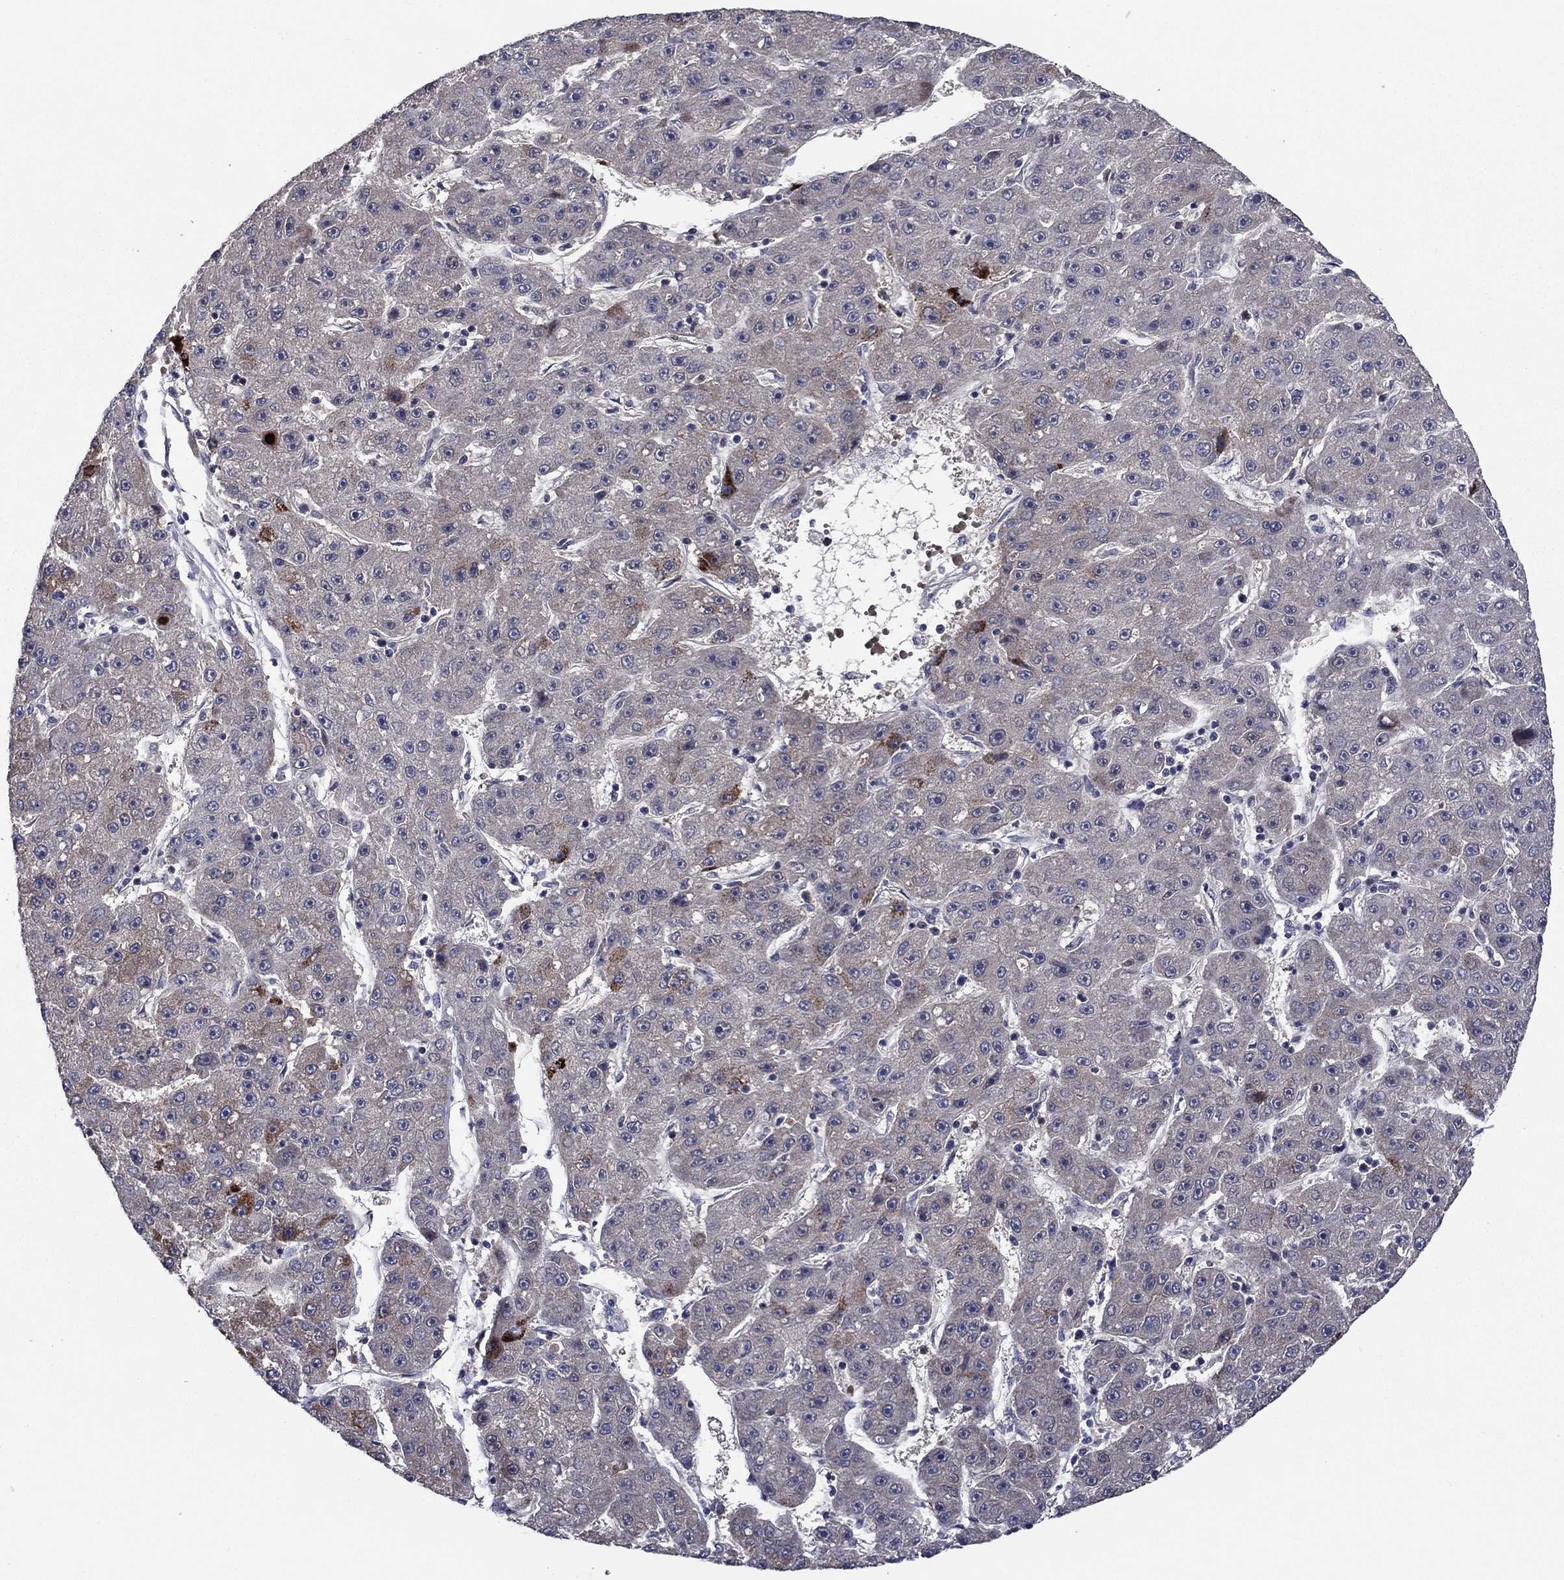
{"staining": {"intensity": "strong", "quantity": "<25%", "location": "cytoplasmic/membranous"}, "tissue": "liver cancer", "cell_type": "Tumor cells", "image_type": "cancer", "snomed": [{"axis": "morphology", "description": "Carcinoma, Hepatocellular, NOS"}, {"axis": "topography", "description": "Liver"}], "caption": "DAB (3,3'-diaminobenzidine) immunohistochemical staining of human hepatocellular carcinoma (liver) exhibits strong cytoplasmic/membranous protein positivity in about <25% of tumor cells.", "gene": "MSRB1", "patient": {"sex": "male", "age": 67}}